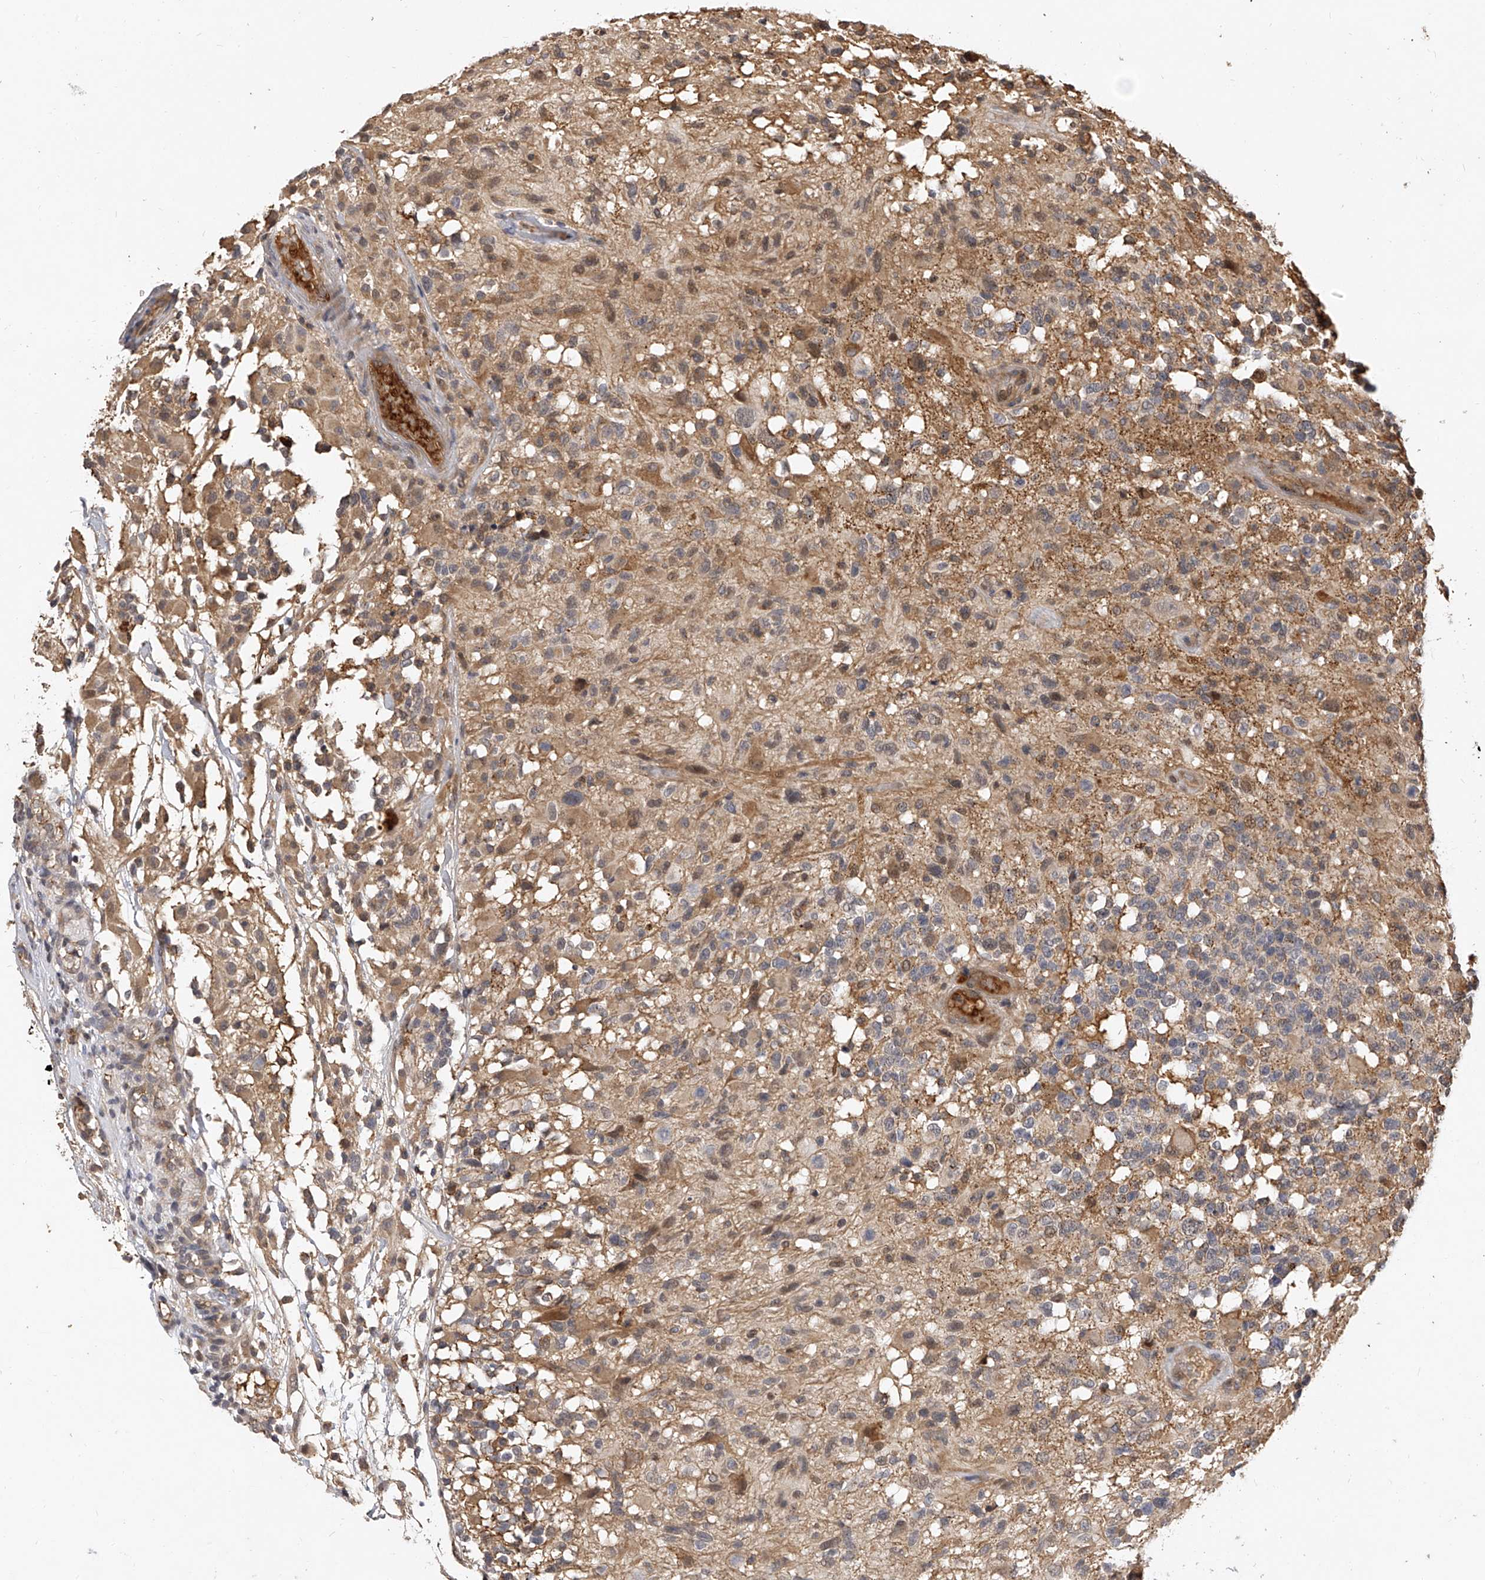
{"staining": {"intensity": "weak", "quantity": ">75%", "location": "cytoplasmic/membranous"}, "tissue": "glioma", "cell_type": "Tumor cells", "image_type": "cancer", "snomed": [{"axis": "morphology", "description": "Glioma, malignant, High grade"}, {"axis": "morphology", "description": "Glioblastoma, NOS"}, {"axis": "topography", "description": "Brain"}], "caption": "IHC staining of glioblastoma, which shows low levels of weak cytoplasmic/membranous expression in approximately >75% of tumor cells indicating weak cytoplasmic/membranous protein positivity. The staining was performed using DAB (3,3'-diaminobenzidine) (brown) for protein detection and nuclei were counterstained in hematoxylin (blue).", "gene": "CFAP410", "patient": {"sex": "male", "age": 60}}